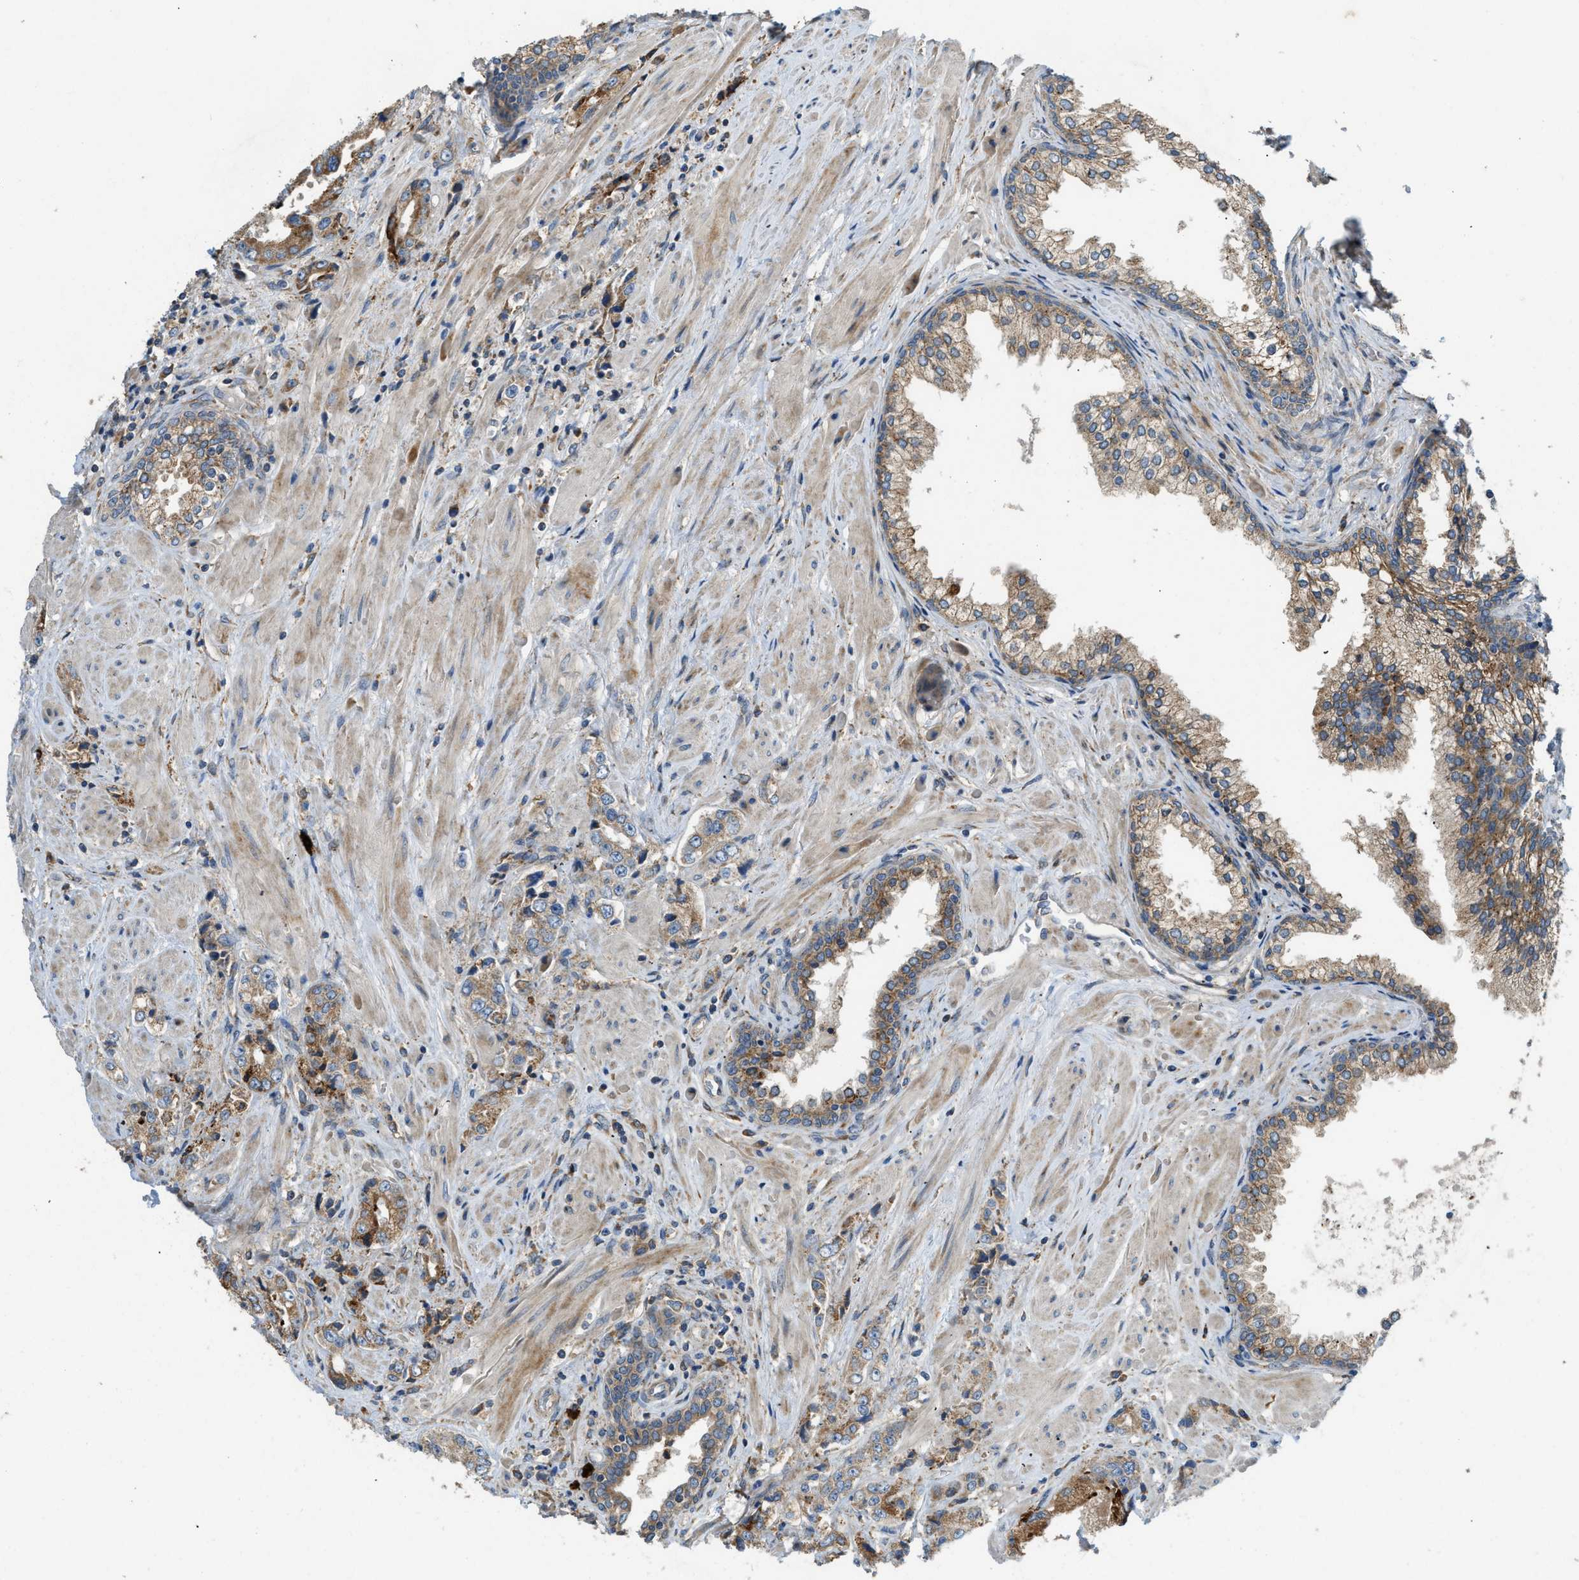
{"staining": {"intensity": "moderate", "quantity": ">75%", "location": "cytoplasmic/membranous"}, "tissue": "prostate cancer", "cell_type": "Tumor cells", "image_type": "cancer", "snomed": [{"axis": "morphology", "description": "Adenocarcinoma, High grade"}, {"axis": "topography", "description": "Prostate"}], "caption": "An image showing moderate cytoplasmic/membranous positivity in approximately >75% of tumor cells in prostate cancer, as visualized by brown immunohistochemical staining.", "gene": "TMEM68", "patient": {"sex": "male", "age": 61}}